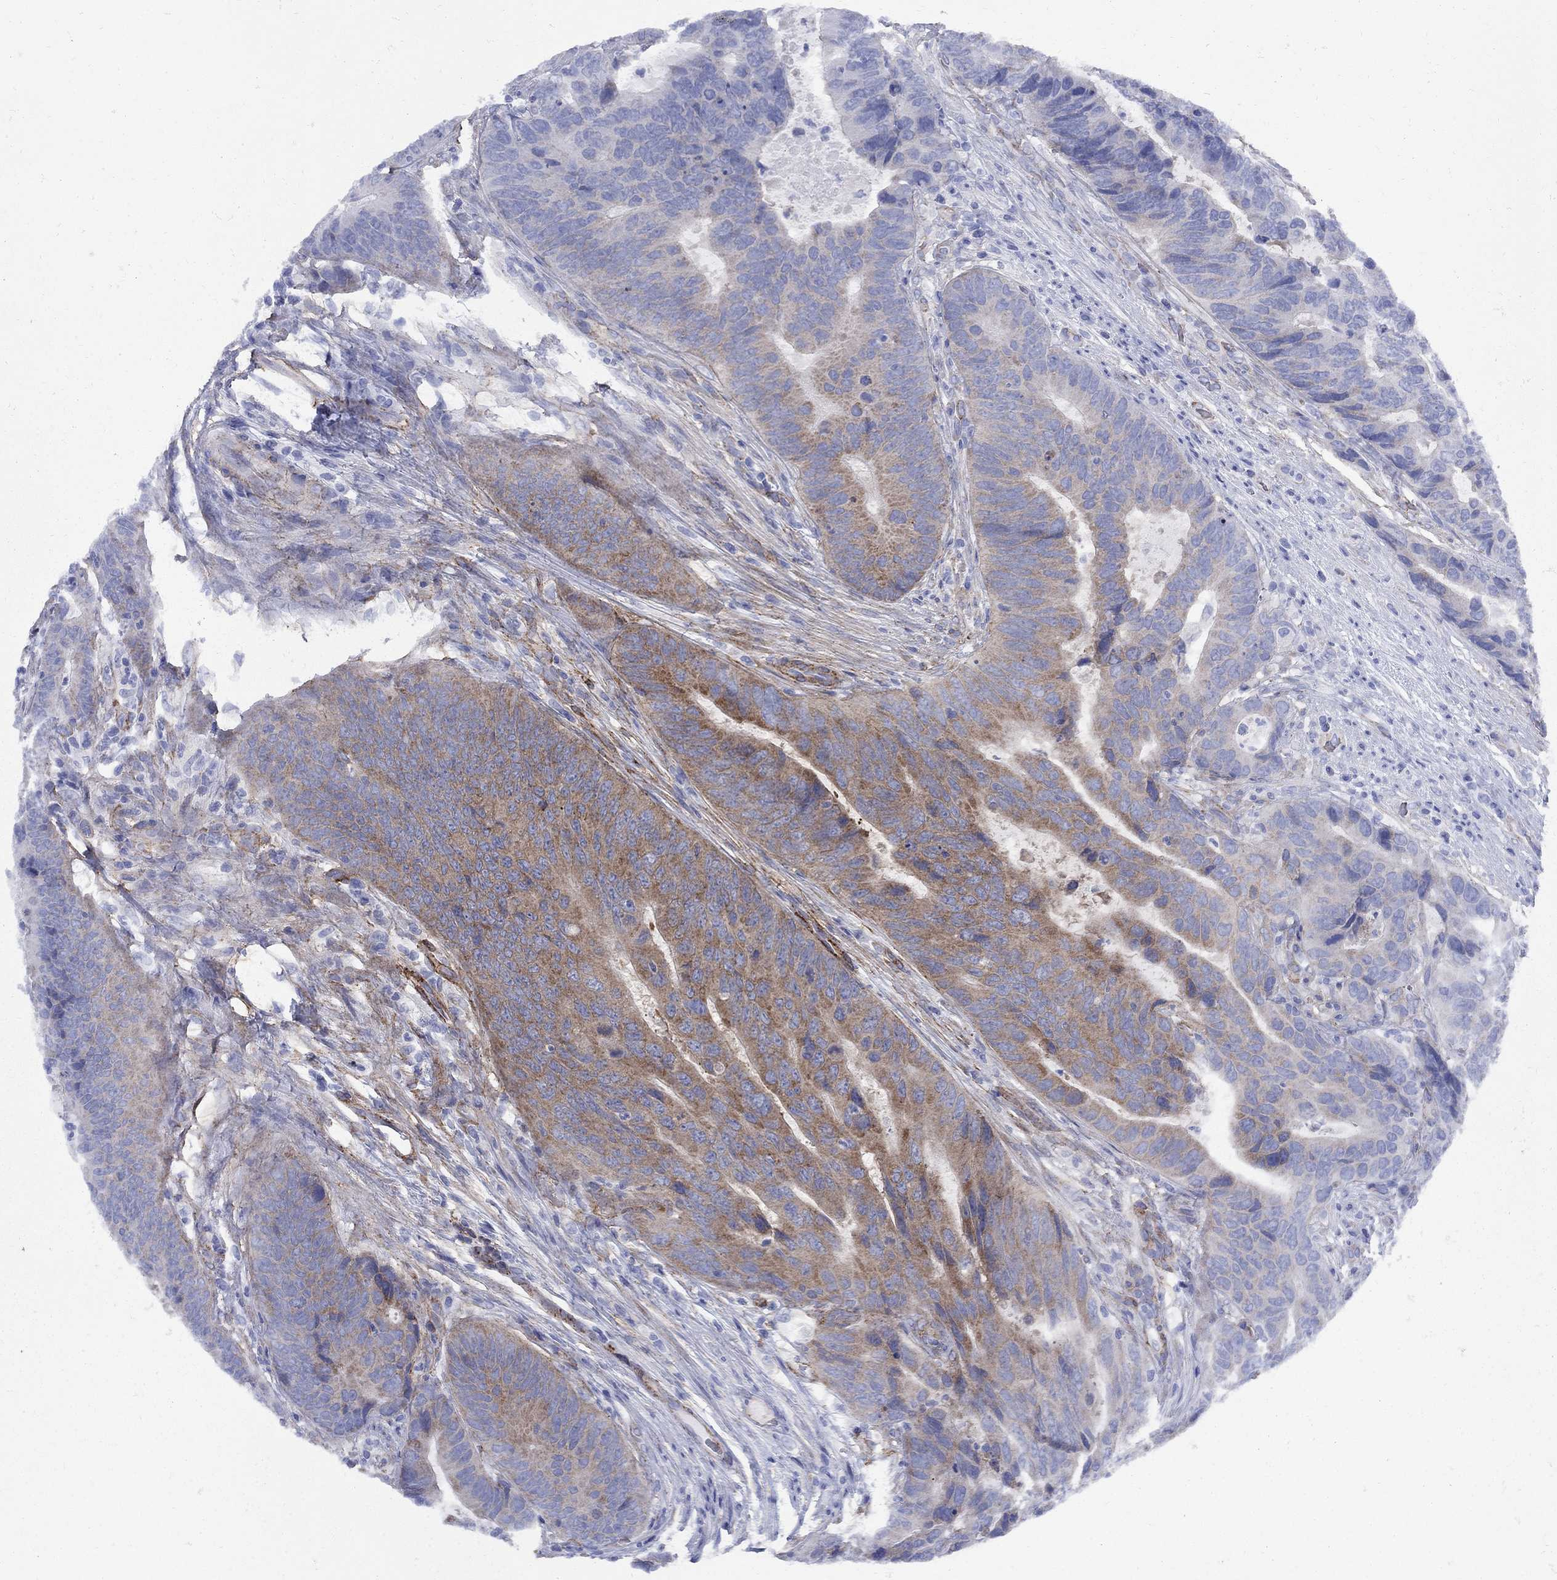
{"staining": {"intensity": "moderate", "quantity": "<25%", "location": "cytoplasmic/membranous"}, "tissue": "colorectal cancer", "cell_type": "Tumor cells", "image_type": "cancer", "snomed": [{"axis": "morphology", "description": "Adenocarcinoma, NOS"}, {"axis": "topography", "description": "Colon"}], "caption": "This is an image of immunohistochemistry staining of colorectal cancer (adenocarcinoma), which shows moderate staining in the cytoplasmic/membranous of tumor cells.", "gene": "SEPTIN8", "patient": {"sex": "female", "age": 56}}